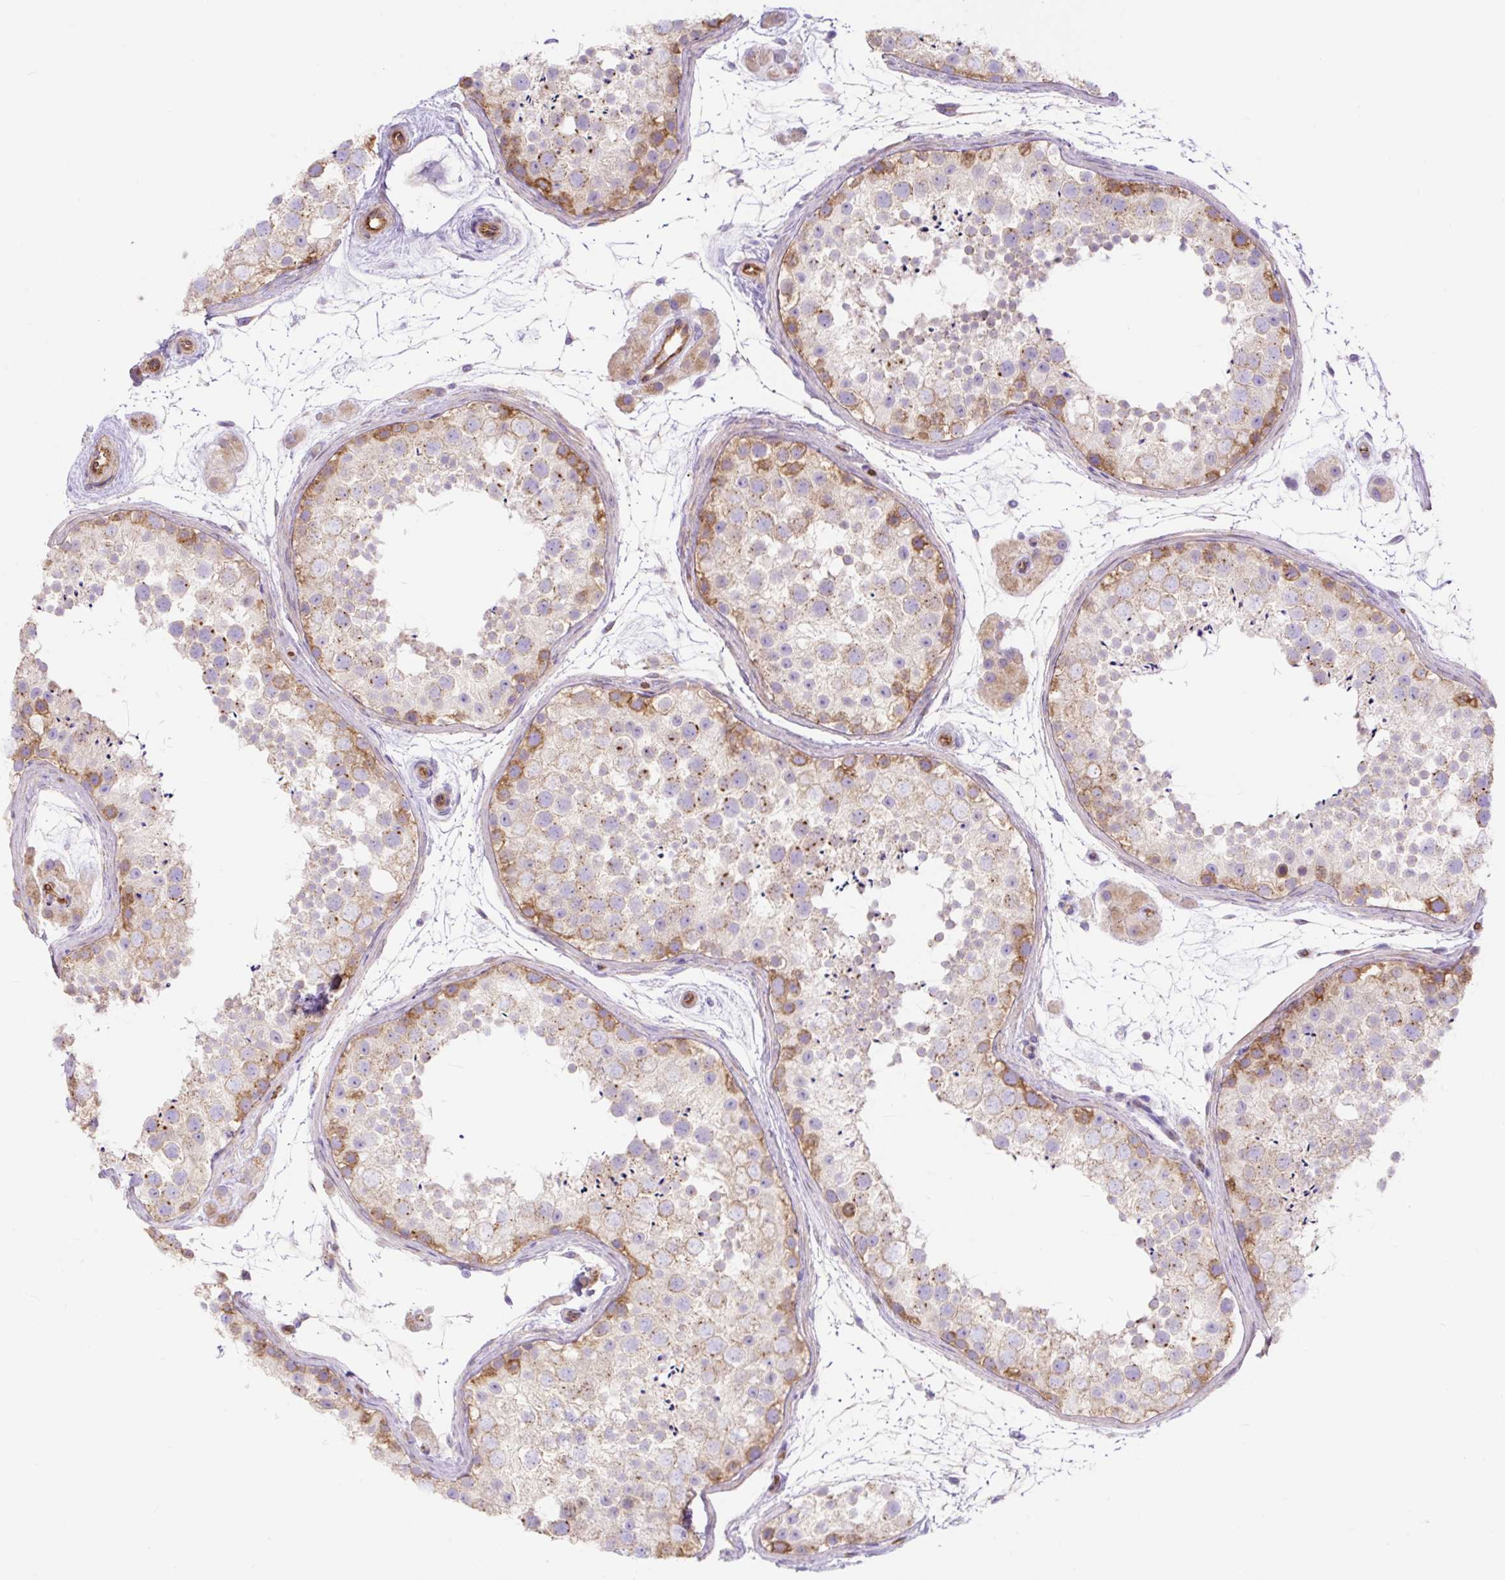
{"staining": {"intensity": "moderate", "quantity": "<25%", "location": "cytoplasmic/membranous"}, "tissue": "testis", "cell_type": "Cells in seminiferous ducts", "image_type": "normal", "snomed": [{"axis": "morphology", "description": "Normal tissue, NOS"}, {"axis": "topography", "description": "Testis"}], "caption": "Immunohistochemistry of normal testis reveals low levels of moderate cytoplasmic/membranous positivity in approximately <25% of cells in seminiferous ducts. The staining was performed using DAB to visualize the protein expression in brown, while the nuclei were stained in blue with hematoxylin (Magnification: 20x).", "gene": "HIP1R", "patient": {"sex": "male", "age": 41}}